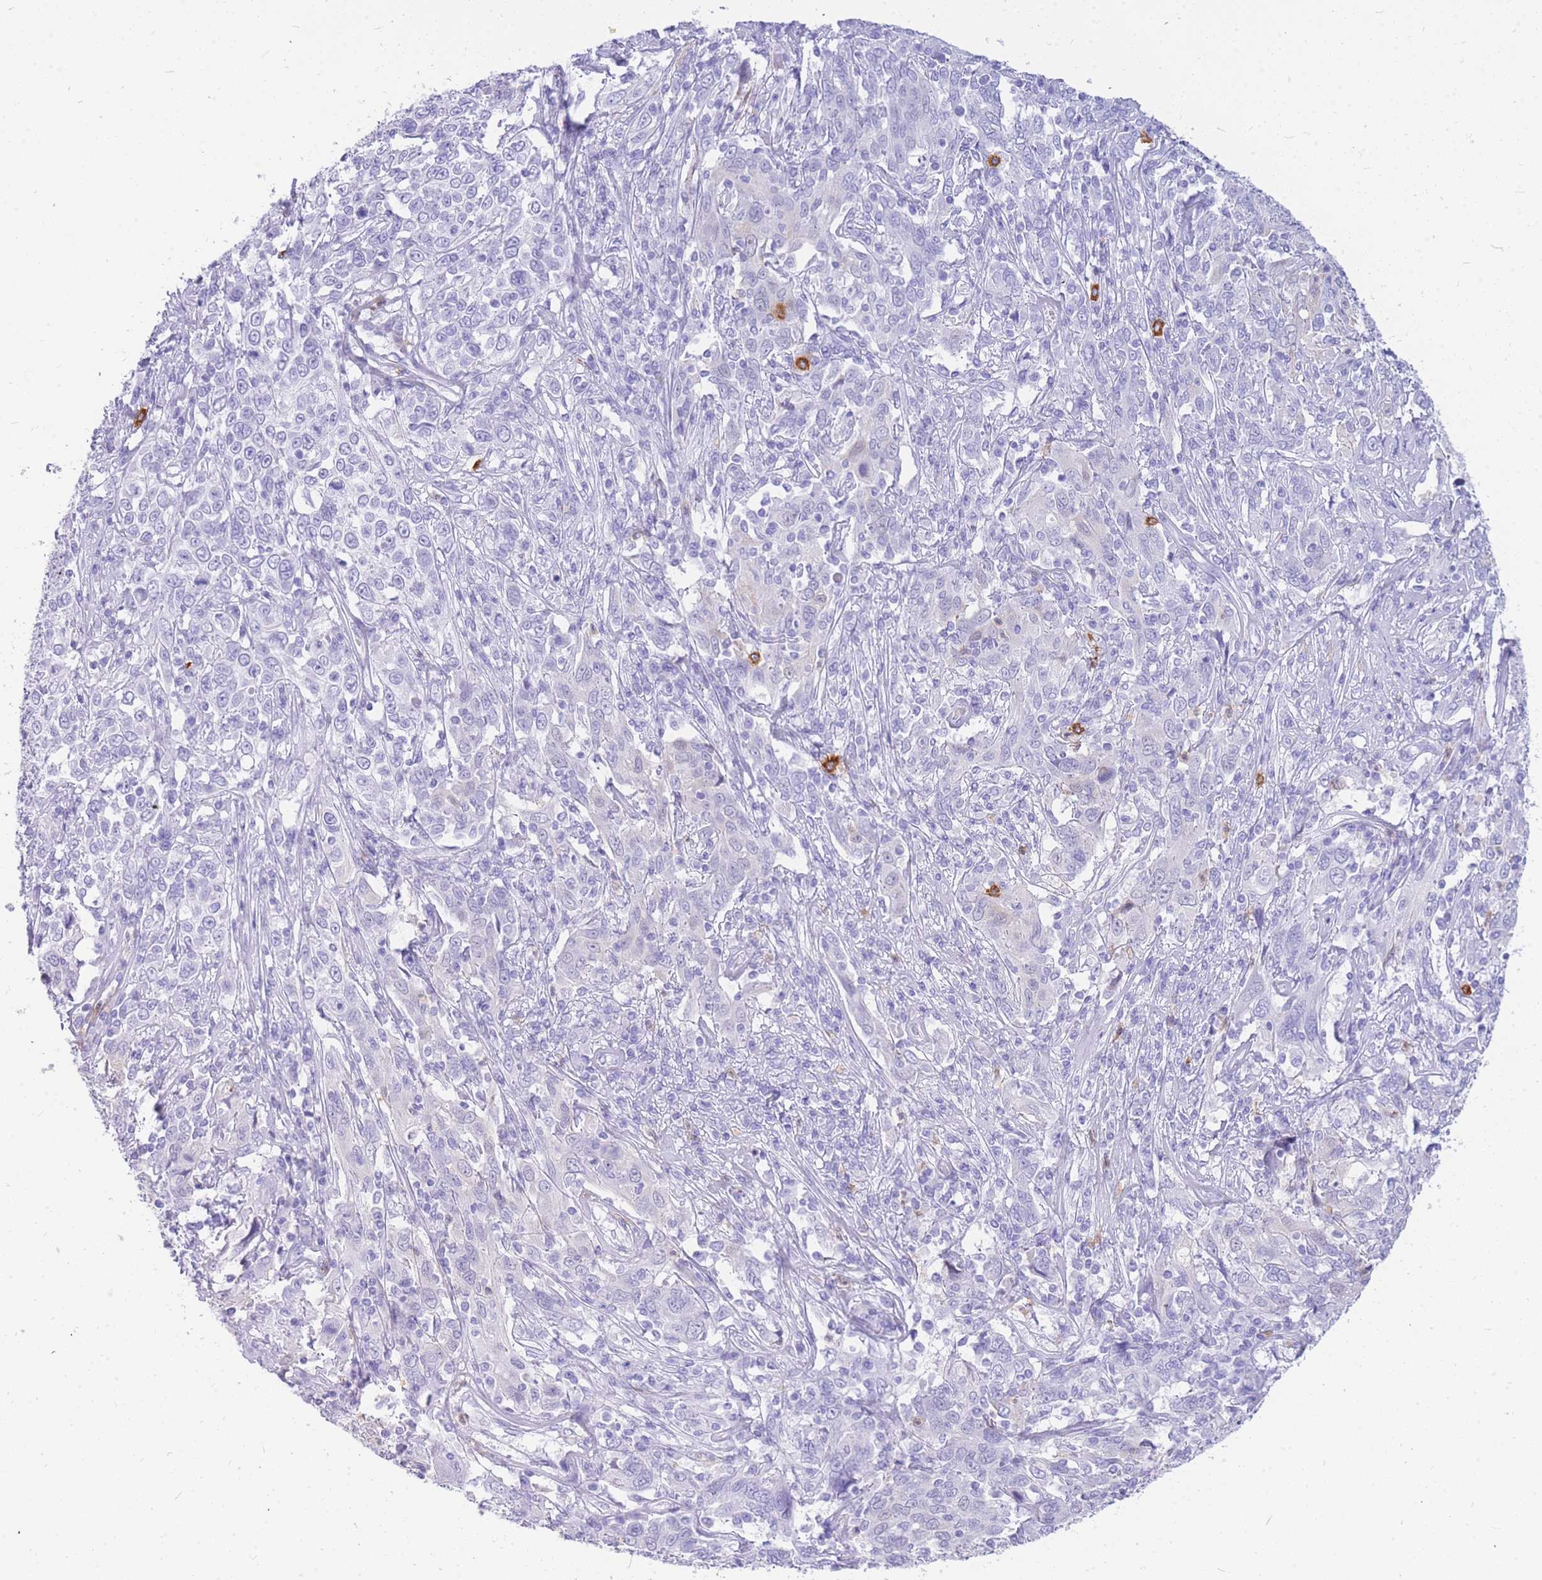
{"staining": {"intensity": "negative", "quantity": "none", "location": "none"}, "tissue": "cervical cancer", "cell_type": "Tumor cells", "image_type": "cancer", "snomed": [{"axis": "morphology", "description": "Squamous cell carcinoma, NOS"}, {"axis": "topography", "description": "Cervix"}], "caption": "Immunohistochemistry (IHC) histopathology image of cervical cancer stained for a protein (brown), which shows no positivity in tumor cells.", "gene": "HERC1", "patient": {"sex": "female", "age": 46}}